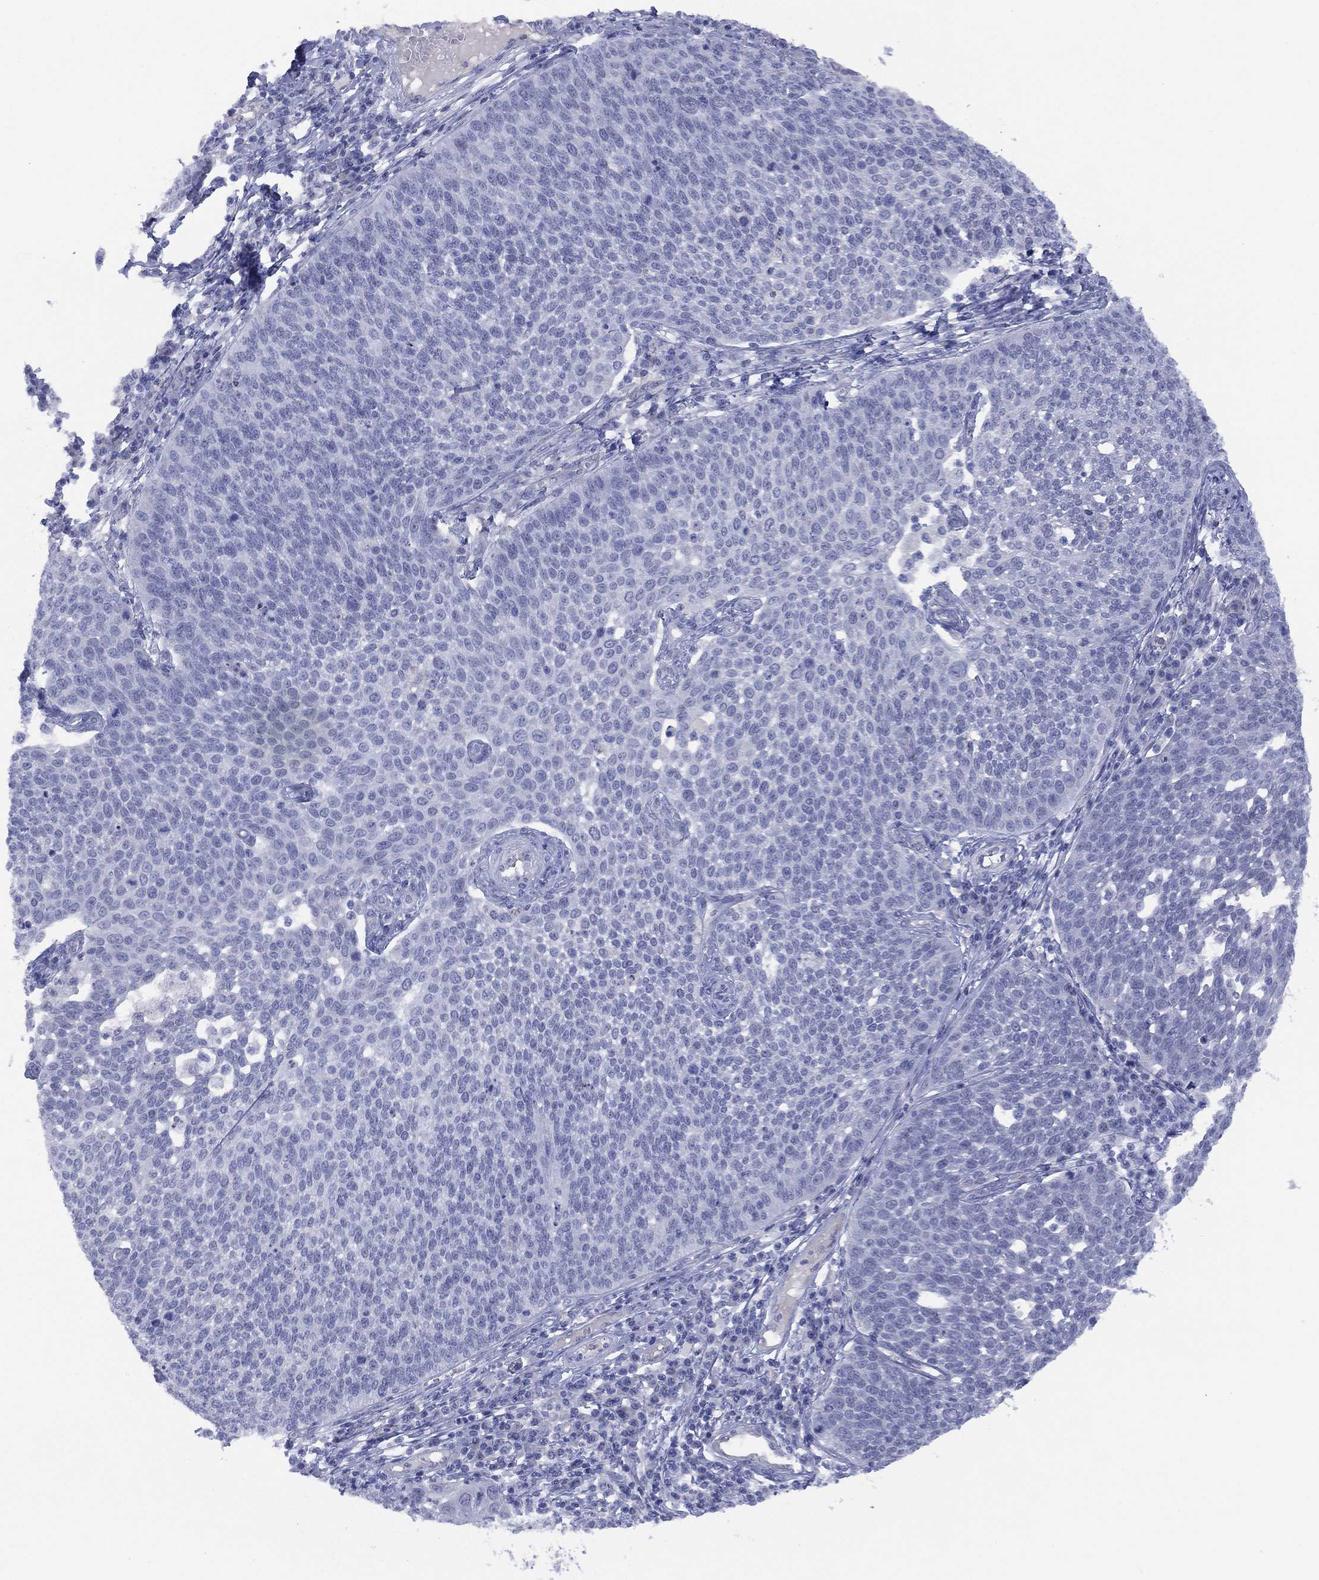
{"staining": {"intensity": "negative", "quantity": "none", "location": "none"}, "tissue": "cervical cancer", "cell_type": "Tumor cells", "image_type": "cancer", "snomed": [{"axis": "morphology", "description": "Squamous cell carcinoma, NOS"}, {"axis": "topography", "description": "Cervix"}], "caption": "The photomicrograph reveals no staining of tumor cells in cervical cancer (squamous cell carcinoma).", "gene": "DDAH1", "patient": {"sex": "female", "age": 34}}